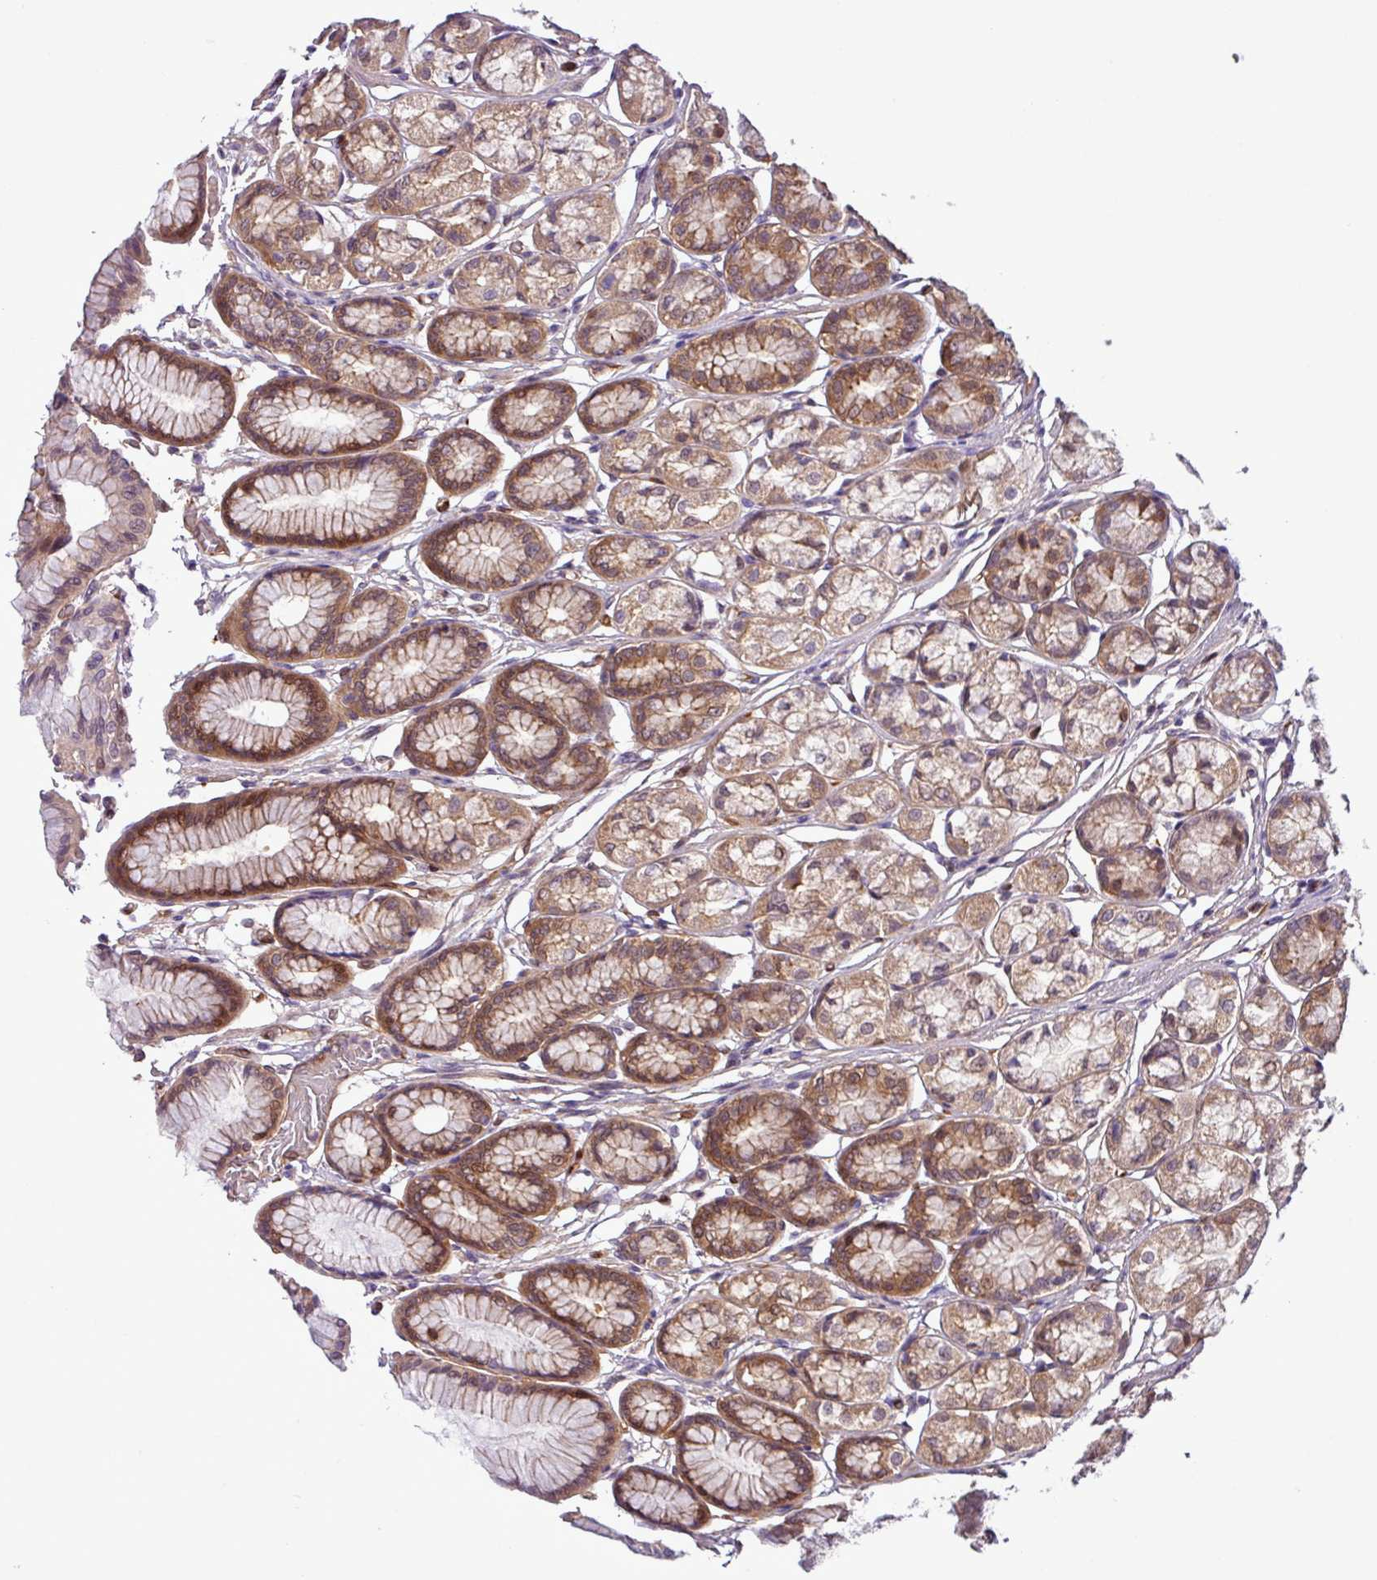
{"staining": {"intensity": "moderate", "quantity": ">75%", "location": "cytoplasmic/membranous,nuclear"}, "tissue": "stomach", "cell_type": "Glandular cells", "image_type": "normal", "snomed": [{"axis": "morphology", "description": "Normal tissue, NOS"}, {"axis": "morphology", "description": "Adenocarcinoma, NOS"}, {"axis": "morphology", "description": "Adenocarcinoma, High grade"}, {"axis": "topography", "description": "Stomach, upper"}, {"axis": "topography", "description": "Stomach"}], "caption": "Immunohistochemistry image of normal human stomach stained for a protein (brown), which displays medium levels of moderate cytoplasmic/membranous,nuclear expression in about >75% of glandular cells.", "gene": "CARHSP1", "patient": {"sex": "female", "age": 65}}